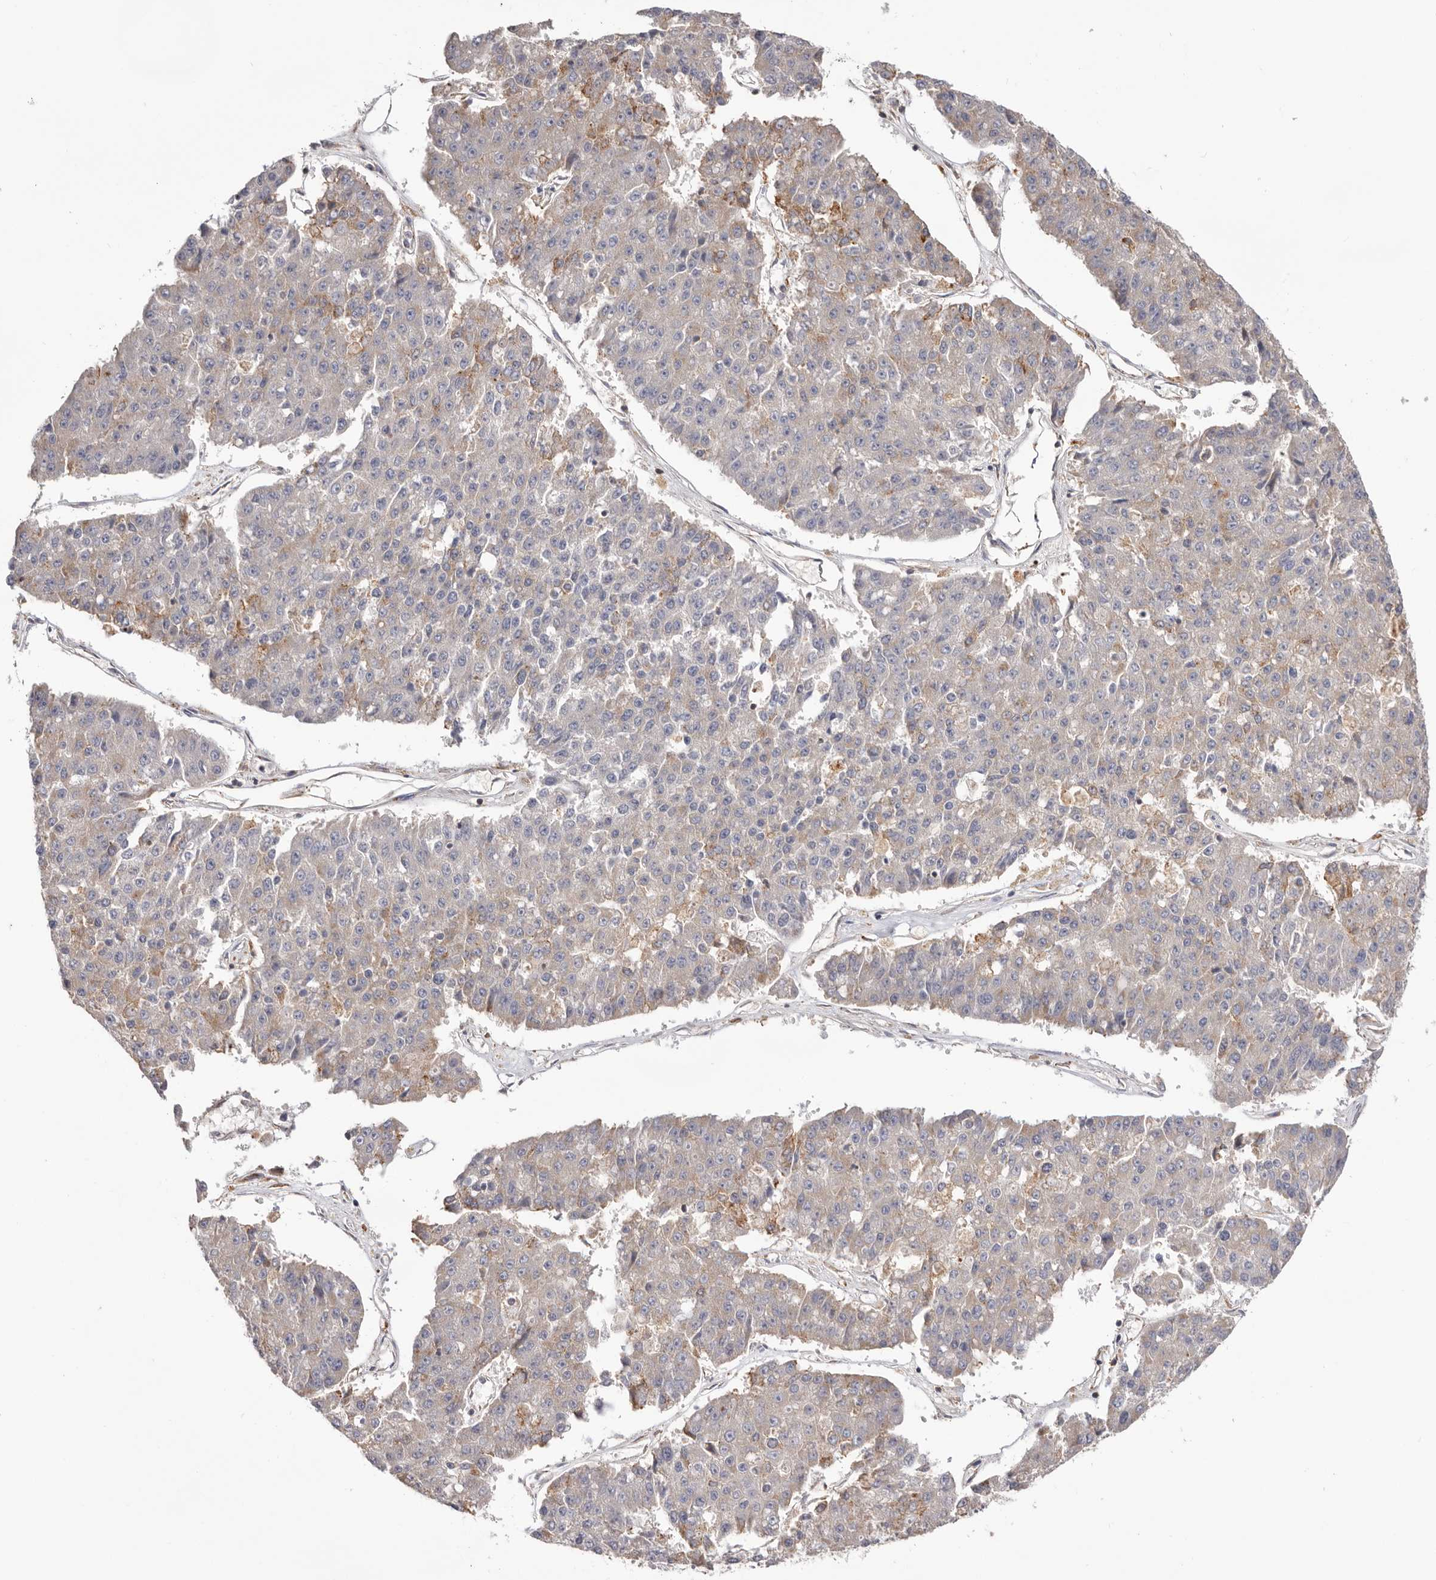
{"staining": {"intensity": "weak", "quantity": "<25%", "location": "cytoplasmic/membranous"}, "tissue": "pancreatic cancer", "cell_type": "Tumor cells", "image_type": "cancer", "snomed": [{"axis": "morphology", "description": "Adenocarcinoma, NOS"}, {"axis": "topography", "description": "Pancreas"}], "caption": "High power microscopy micrograph of an immunohistochemistry (IHC) image of pancreatic cancer (adenocarcinoma), revealing no significant positivity in tumor cells.", "gene": "RNF213", "patient": {"sex": "male", "age": 50}}